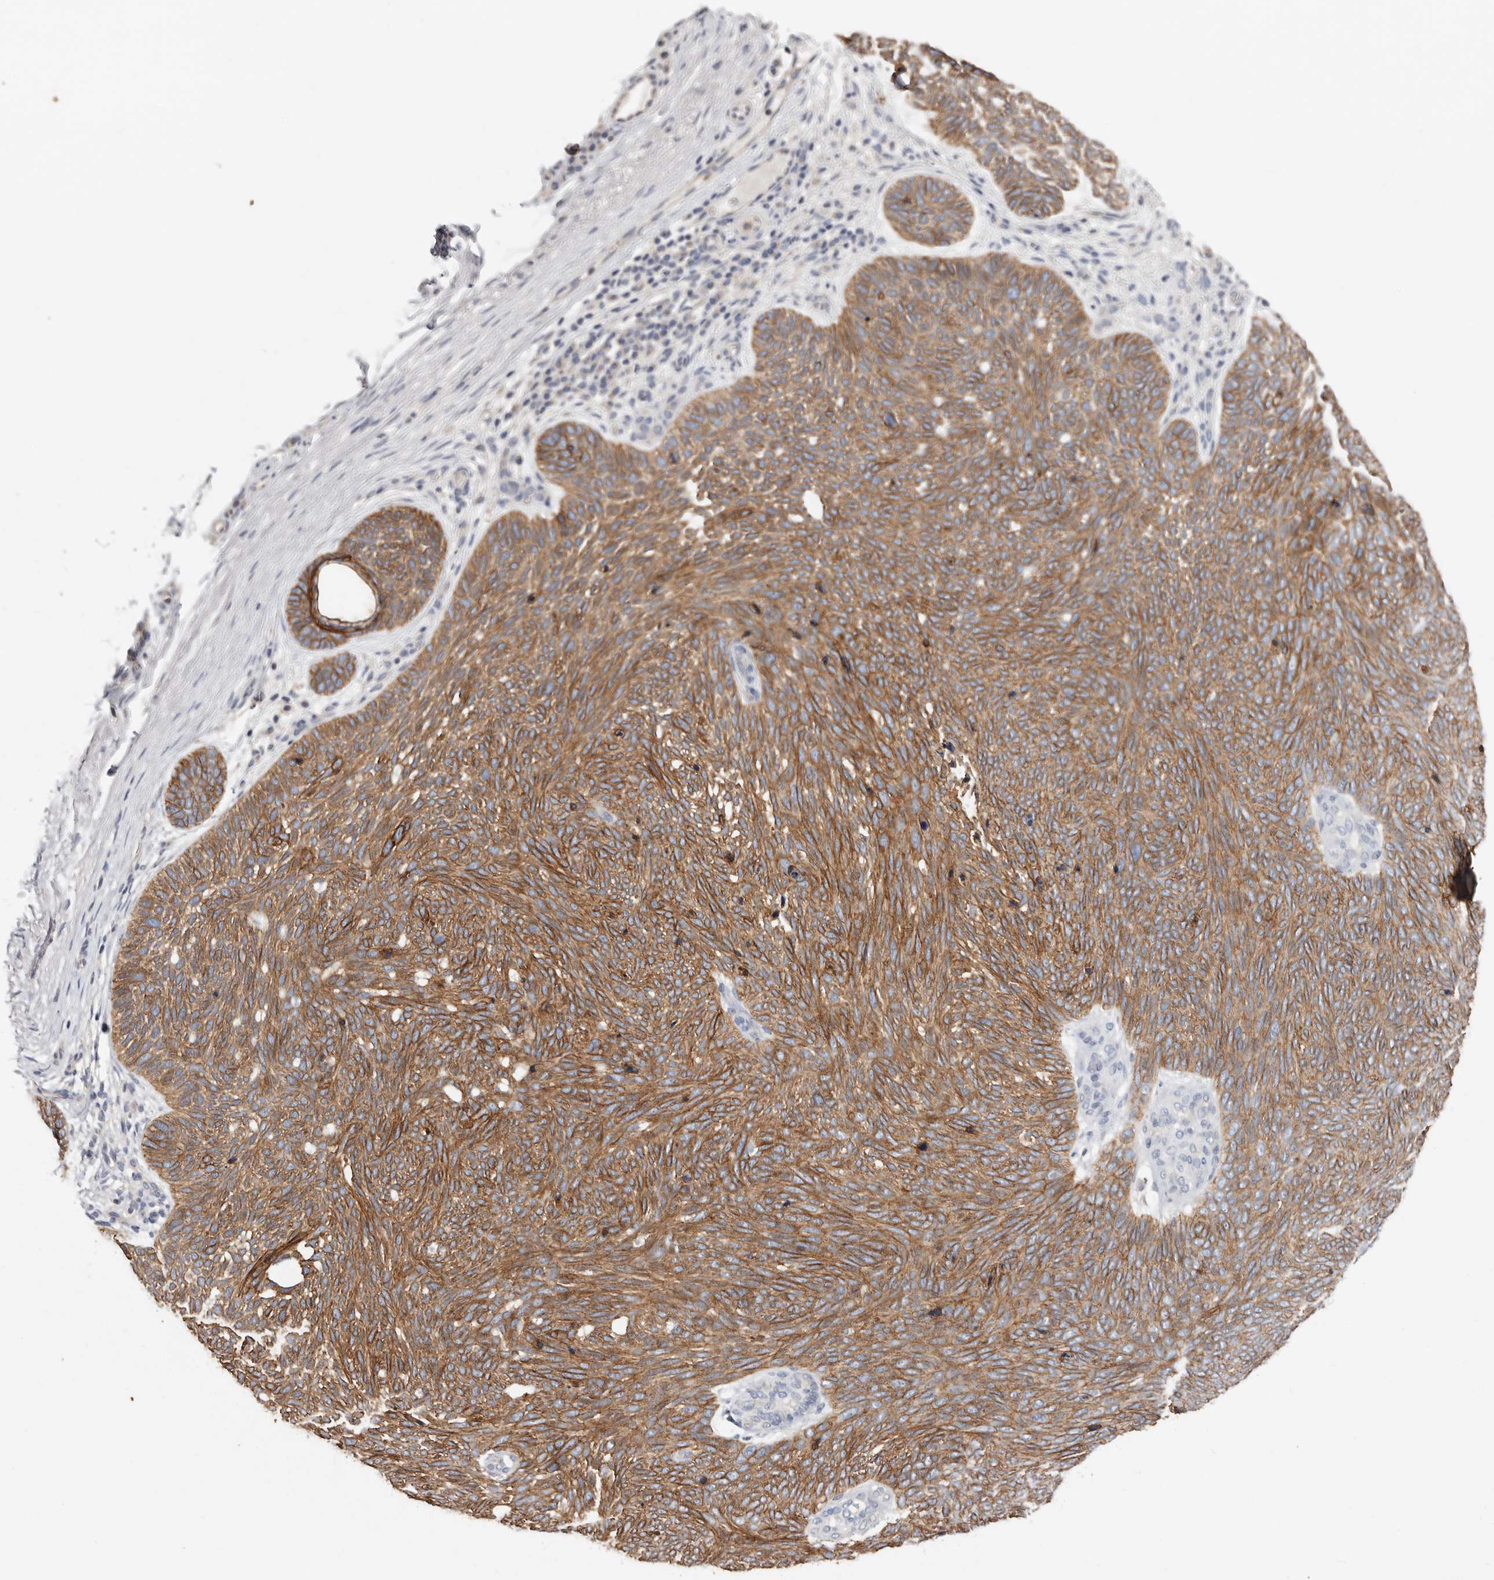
{"staining": {"intensity": "moderate", "quantity": ">75%", "location": "cytoplasmic/membranous"}, "tissue": "skin cancer", "cell_type": "Tumor cells", "image_type": "cancer", "snomed": [{"axis": "morphology", "description": "Basal cell carcinoma"}, {"axis": "topography", "description": "Skin"}], "caption": "Protein expression analysis of human skin cancer (basal cell carcinoma) reveals moderate cytoplasmic/membranous positivity in approximately >75% of tumor cells.", "gene": "S100A14", "patient": {"sex": "female", "age": 85}}